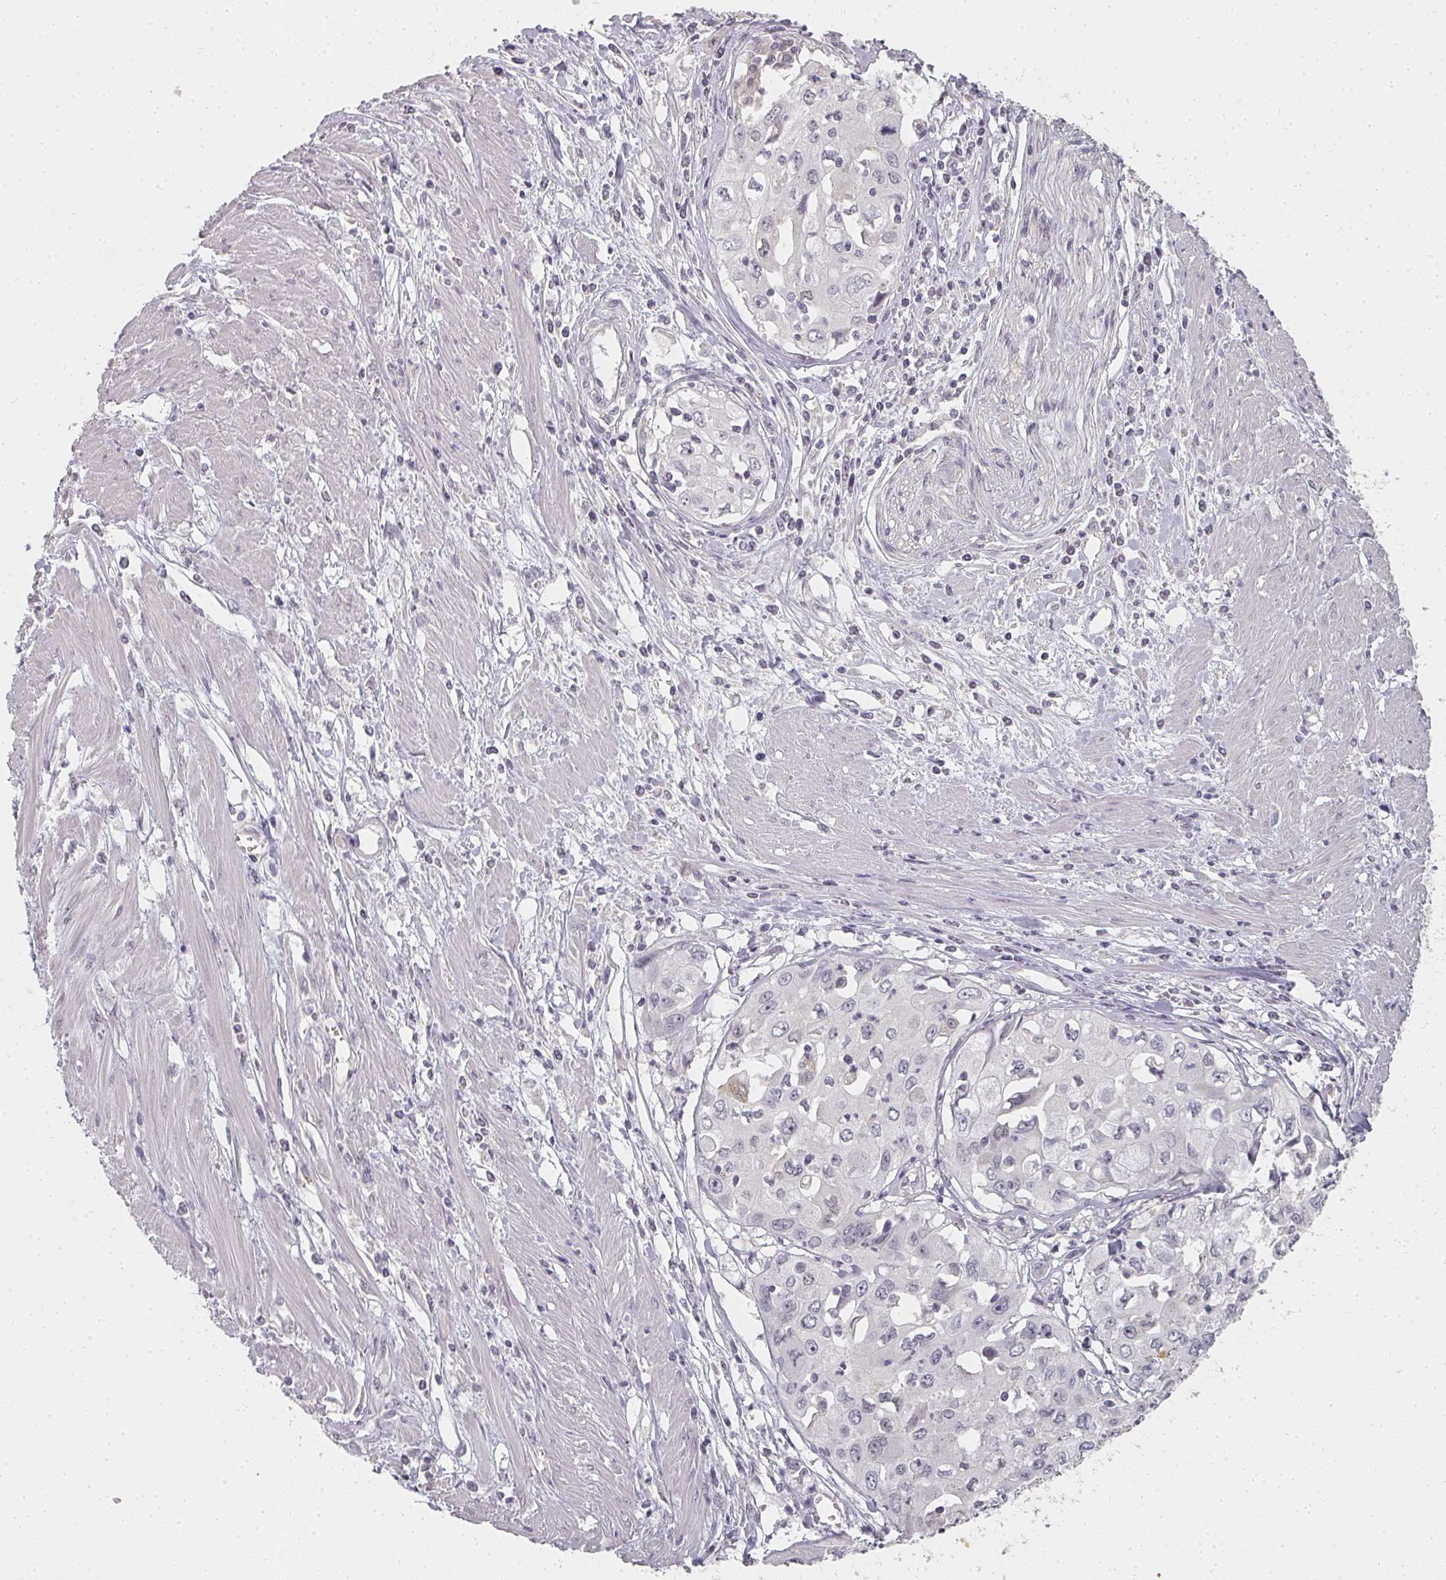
{"staining": {"intensity": "negative", "quantity": "none", "location": "none"}, "tissue": "cervical cancer", "cell_type": "Tumor cells", "image_type": "cancer", "snomed": [{"axis": "morphology", "description": "Squamous cell carcinoma, NOS"}, {"axis": "topography", "description": "Cervix"}], "caption": "Cervical cancer (squamous cell carcinoma) was stained to show a protein in brown. There is no significant staining in tumor cells.", "gene": "SHISA2", "patient": {"sex": "female", "age": 31}}